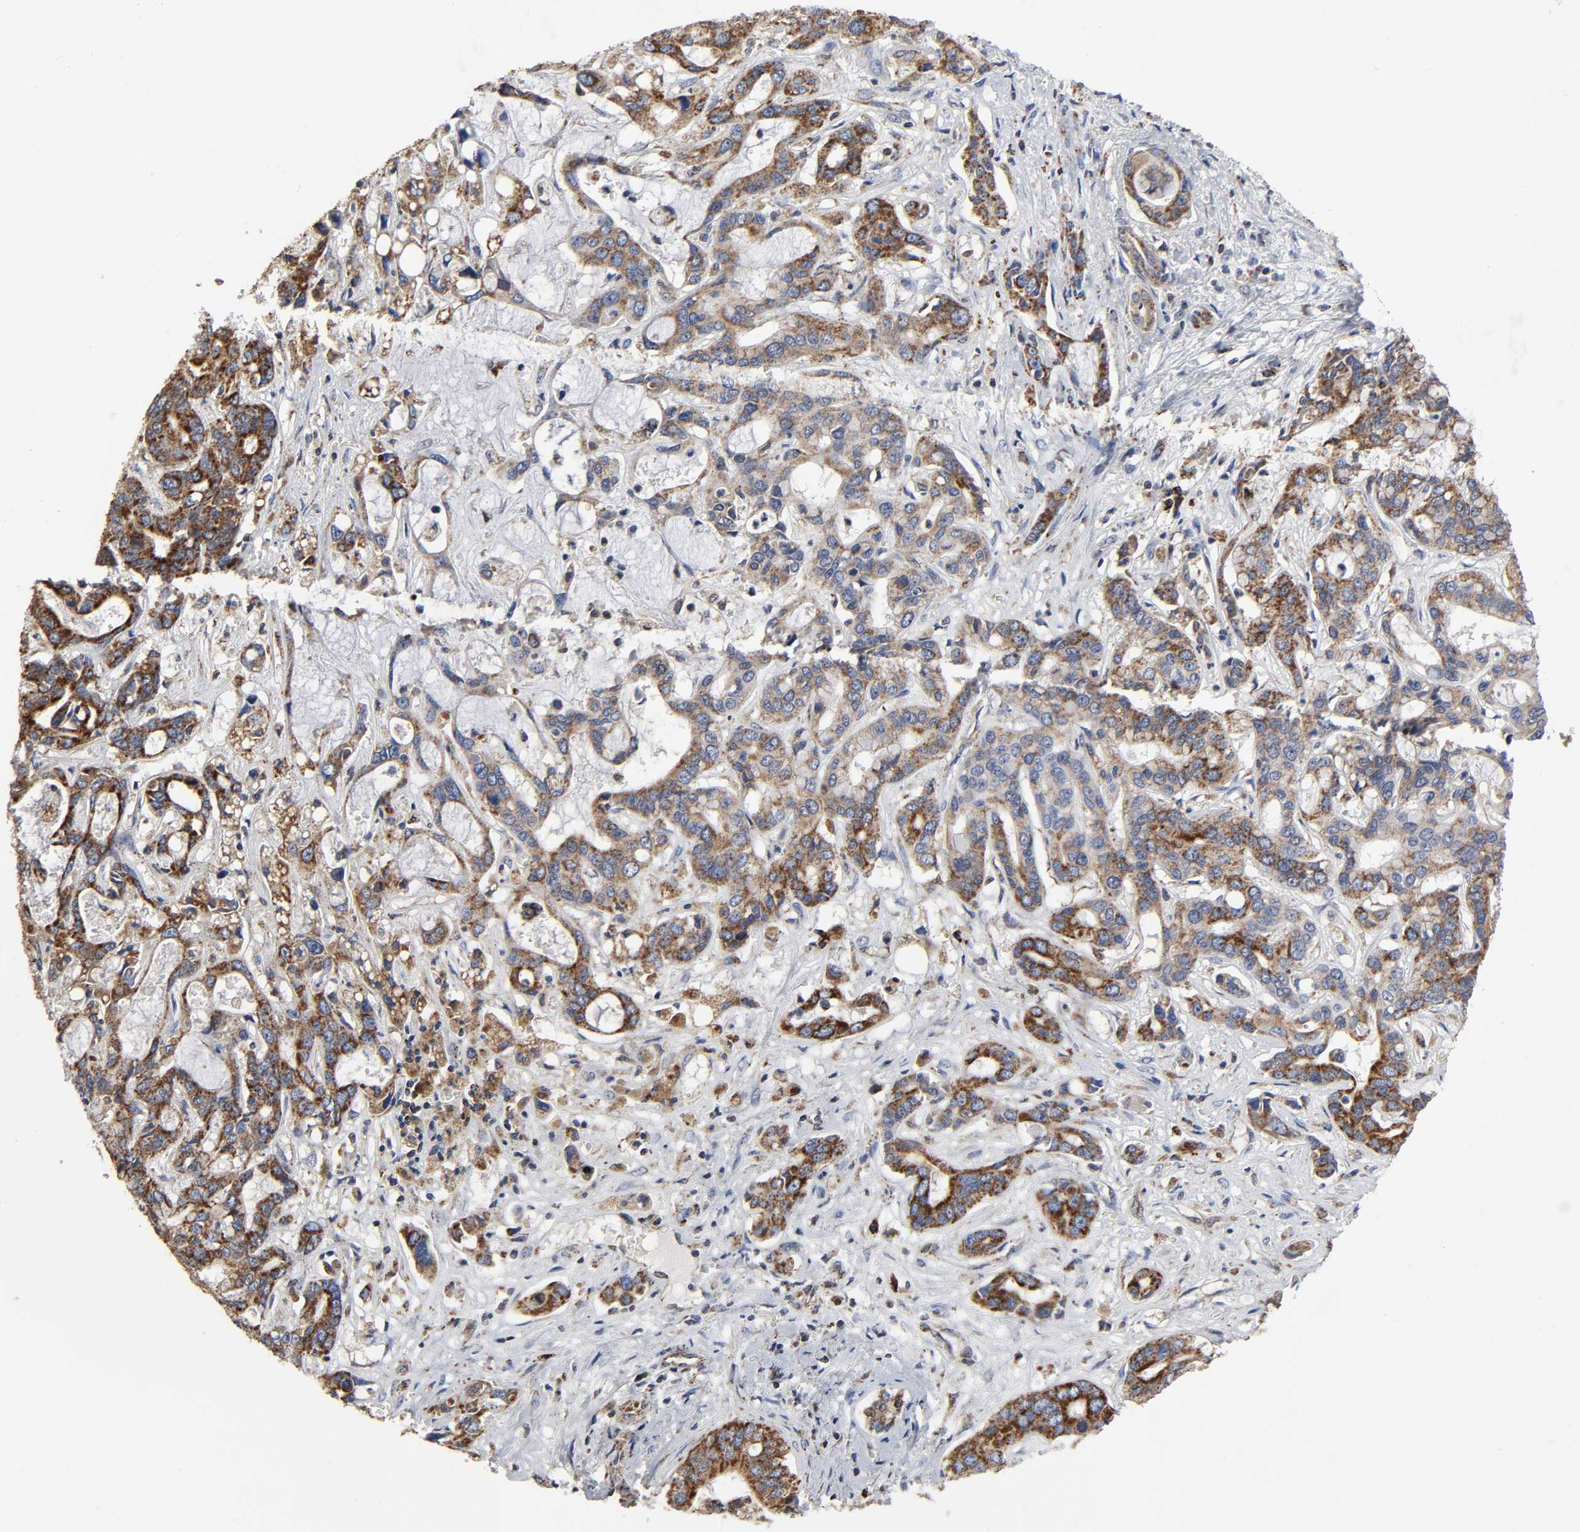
{"staining": {"intensity": "strong", "quantity": ">75%", "location": "cytoplasmic/membranous"}, "tissue": "liver cancer", "cell_type": "Tumor cells", "image_type": "cancer", "snomed": [{"axis": "morphology", "description": "Cholangiocarcinoma"}, {"axis": "topography", "description": "Liver"}], "caption": "Tumor cells show high levels of strong cytoplasmic/membranous expression in approximately >75% of cells in cholangiocarcinoma (liver). Ihc stains the protein of interest in brown and the nuclei are stained blue.", "gene": "COX6B1", "patient": {"sex": "female", "age": 65}}